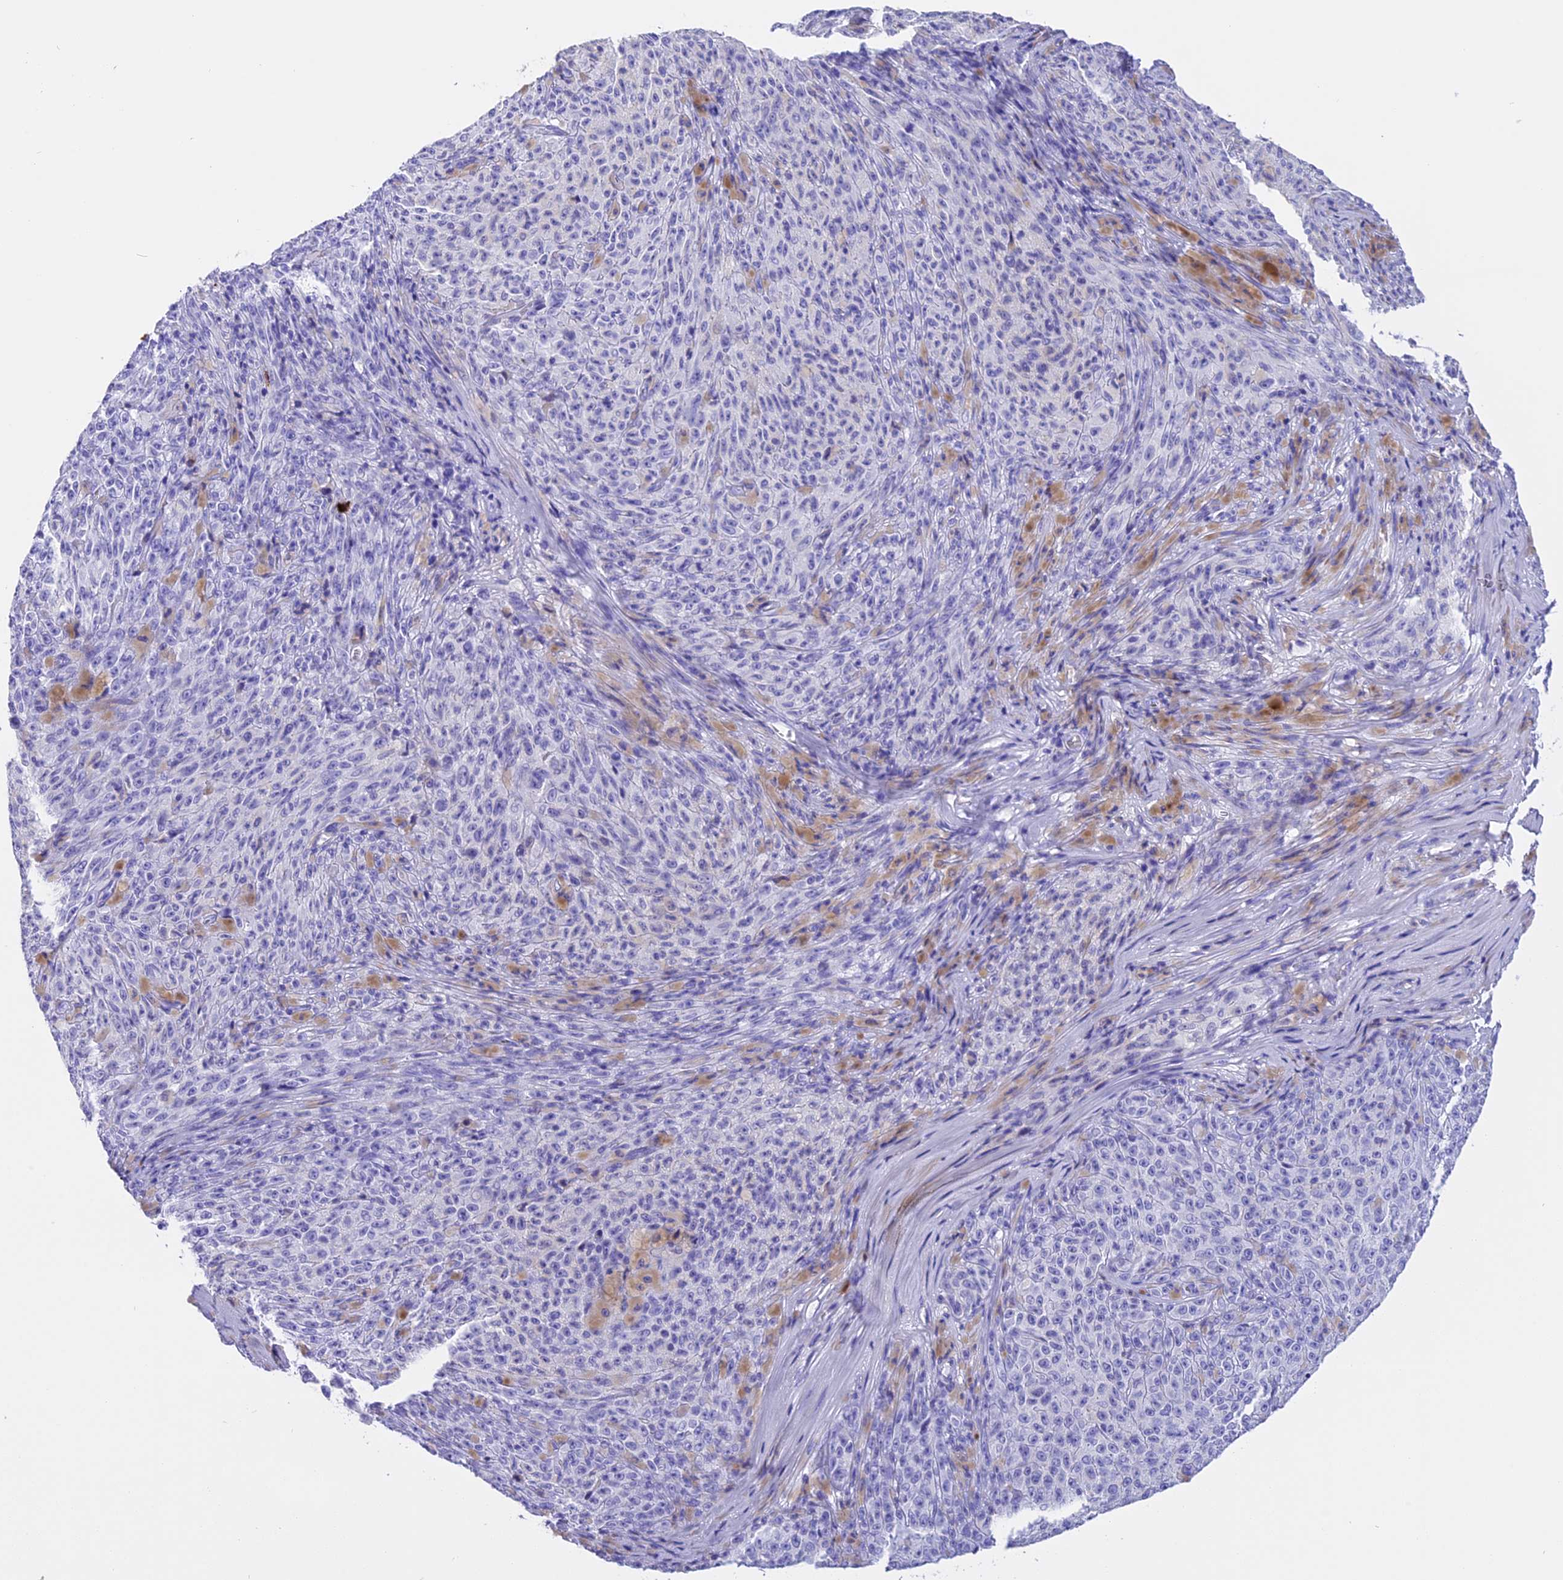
{"staining": {"intensity": "negative", "quantity": "none", "location": "none"}, "tissue": "melanoma", "cell_type": "Tumor cells", "image_type": "cancer", "snomed": [{"axis": "morphology", "description": "Malignant melanoma, NOS"}, {"axis": "topography", "description": "Skin"}], "caption": "Immunohistochemistry (IHC) photomicrograph of neoplastic tissue: melanoma stained with DAB (3,3'-diaminobenzidine) shows no significant protein positivity in tumor cells.", "gene": "CLC", "patient": {"sex": "female", "age": 82}}